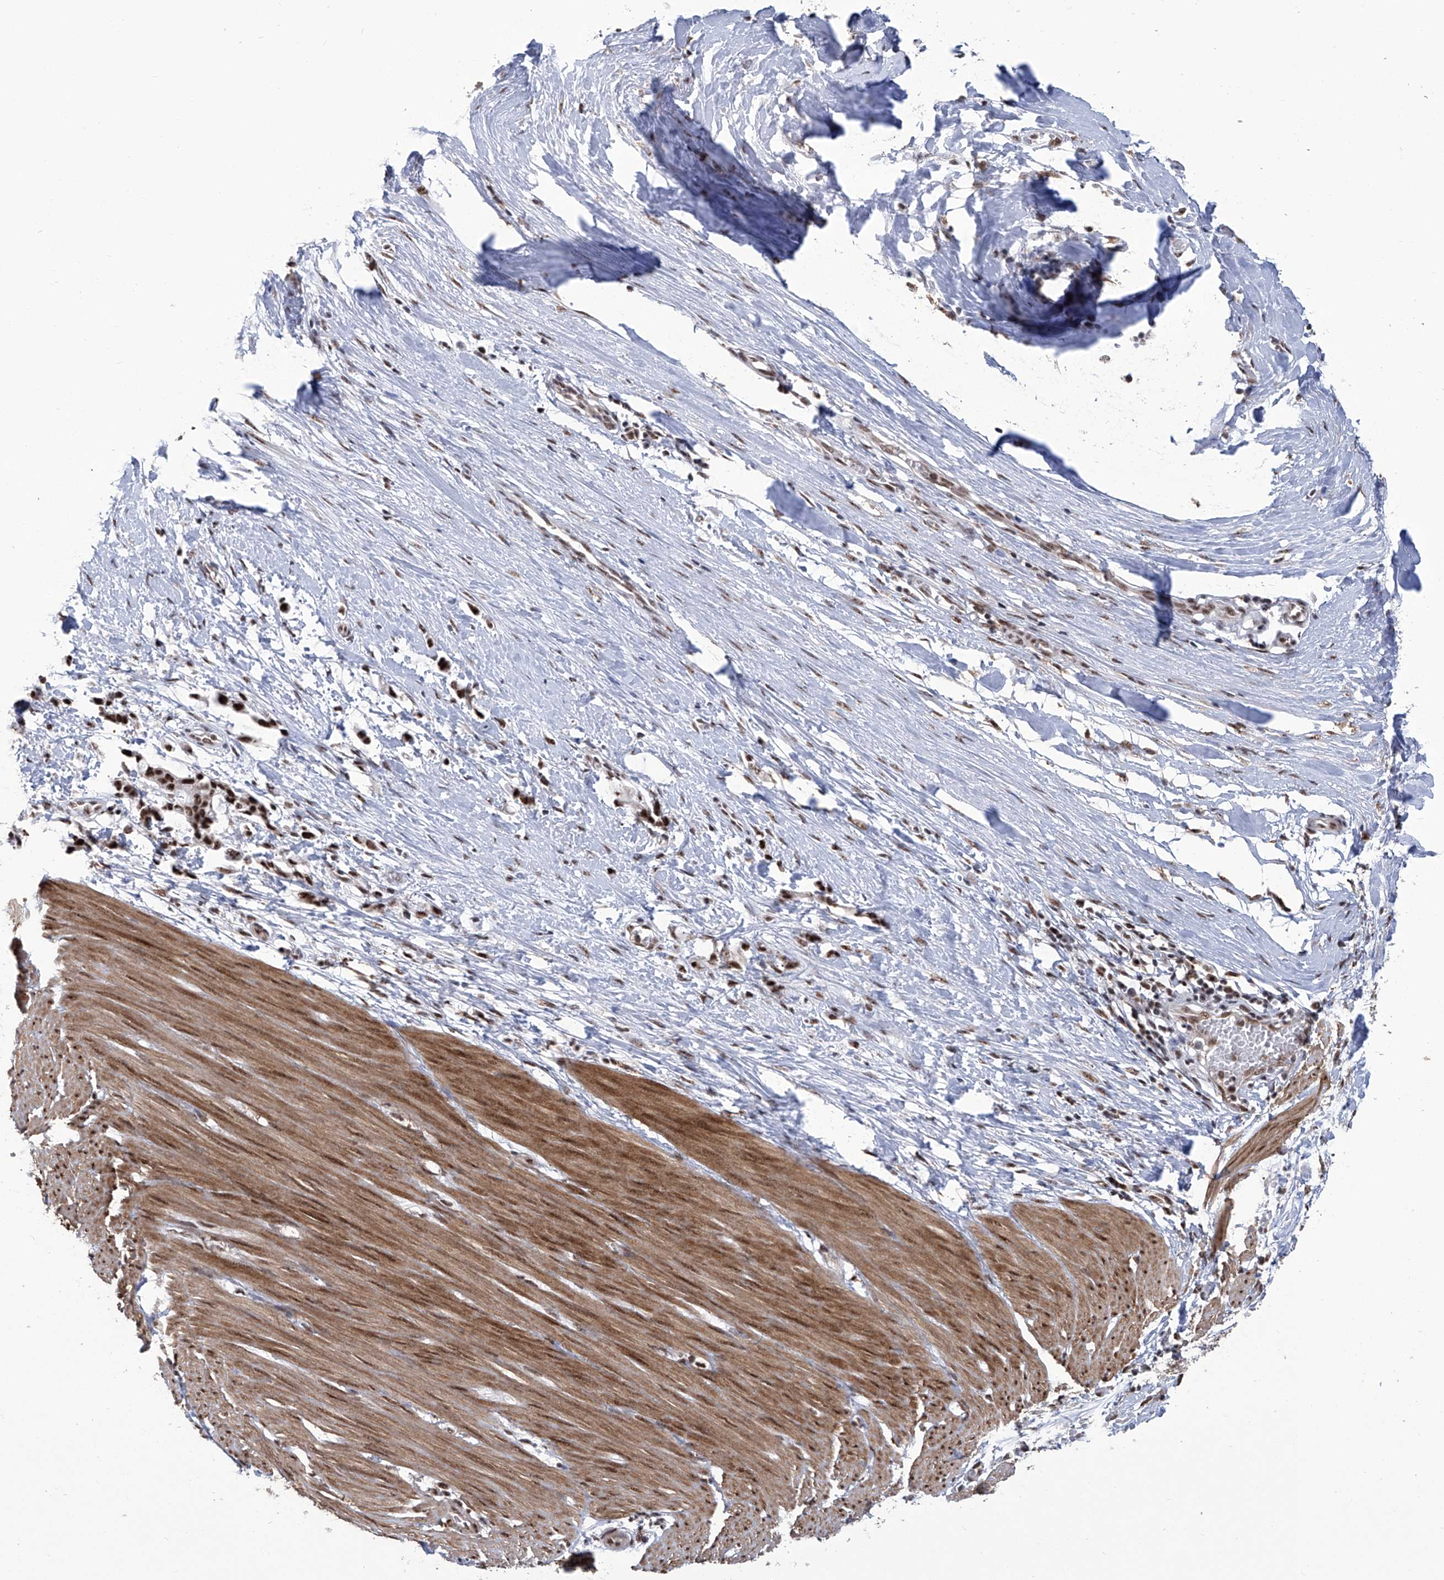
{"staining": {"intensity": "moderate", "quantity": ">75%", "location": "cytoplasmic/membranous,nuclear"}, "tissue": "smooth muscle", "cell_type": "Smooth muscle cells", "image_type": "normal", "snomed": [{"axis": "morphology", "description": "Normal tissue, NOS"}, {"axis": "morphology", "description": "Adenocarcinoma, NOS"}, {"axis": "topography", "description": "Colon"}, {"axis": "topography", "description": "Peripheral nerve tissue"}], "caption": "Protein analysis of normal smooth muscle shows moderate cytoplasmic/membranous,nuclear positivity in about >75% of smooth muscle cells. (IHC, brightfield microscopy, high magnification).", "gene": "FBXL4", "patient": {"sex": "male", "age": 14}}